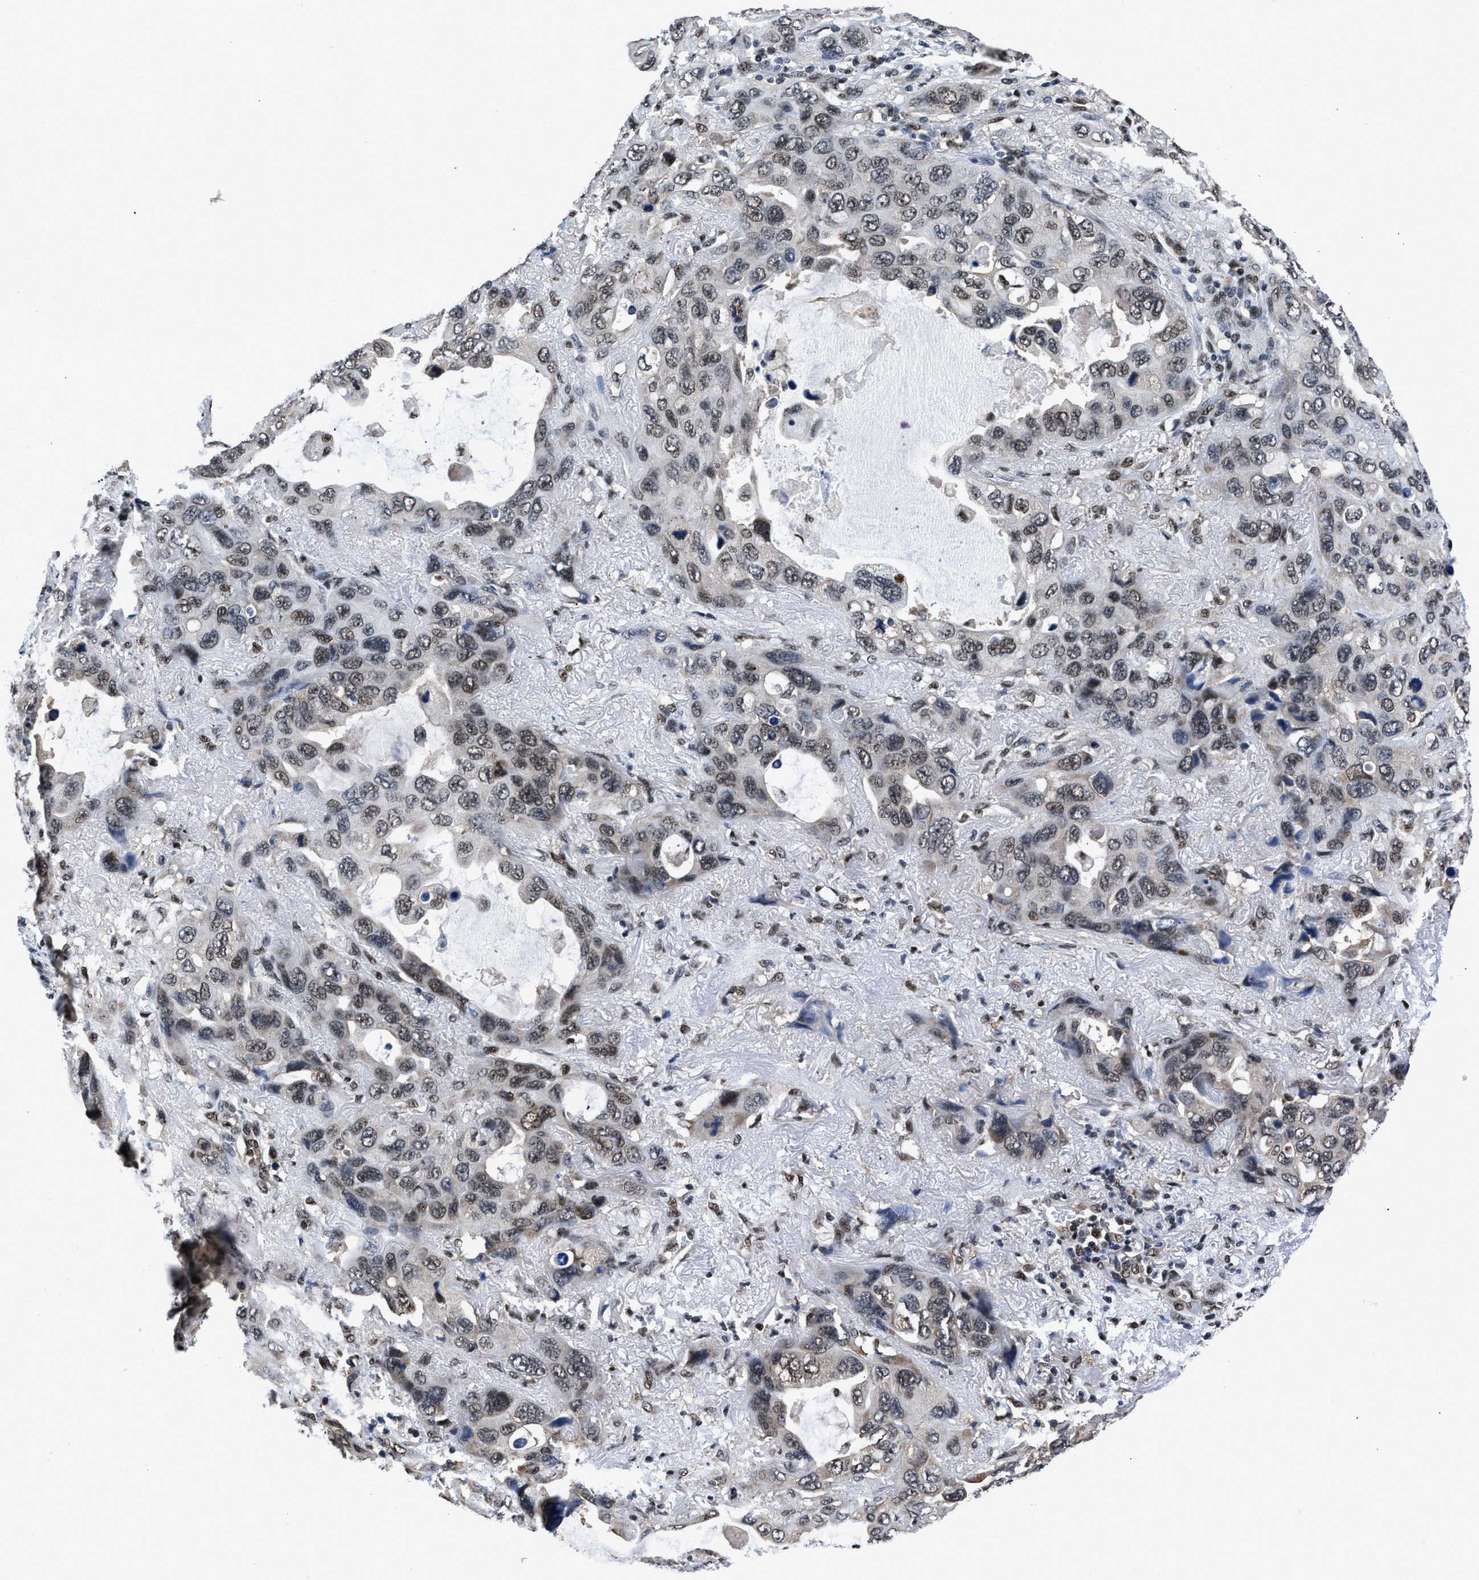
{"staining": {"intensity": "moderate", "quantity": ">75%", "location": "nuclear"}, "tissue": "lung cancer", "cell_type": "Tumor cells", "image_type": "cancer", "snomed": [{"axis": "morphology", "description": "Squamous cell carcinoma, NOS"}, {"axis": "topography", "description": "Lung"}], "caption": "Protein expression analysis of lung squamous cell carcinoma shows moderate nuclear positivity in approximately >75% of tumor cells.", "gene": "HNRNPH2", "patient": {"sex": "female", "age": 73}}